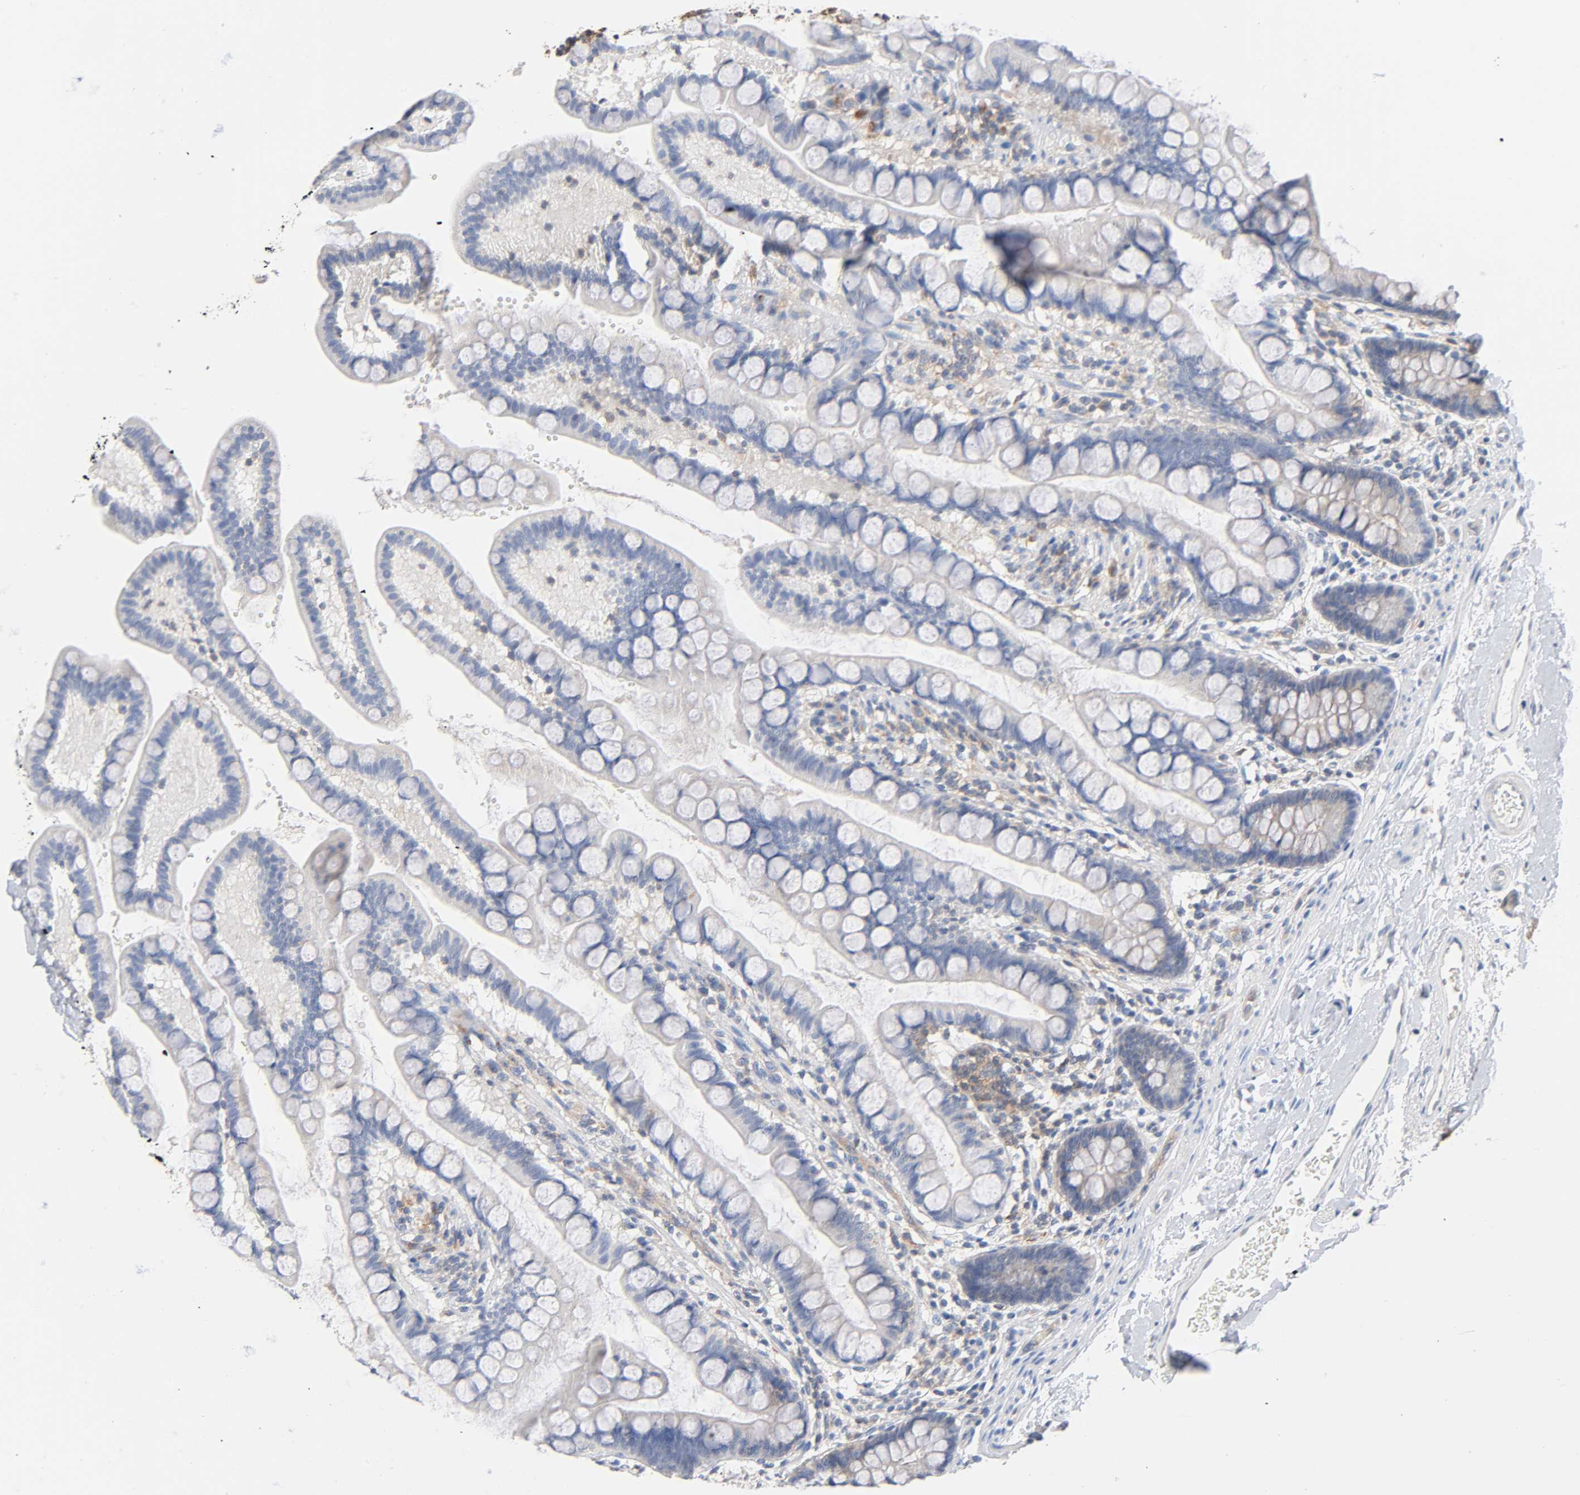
{"staining": {"intensity": "negative", "quantity": "none", "location": "none"}, "tissue": "small intestine", "cell_type": "Glandular cells", "image_type": "normal", "snomed": [{"axis": "morphology", "description": "Normal tissue, NOS"}, {"axis": "topography", "description": "Small intestine"}], "caption": "Immunohistochemistry (IHC) micrograph of unremarkable small intestine stained for a protein (brown), which reveals no positivity in glandular cells.", "gene": "MALT1", "patient": {"sex": "female", "age": 58}}